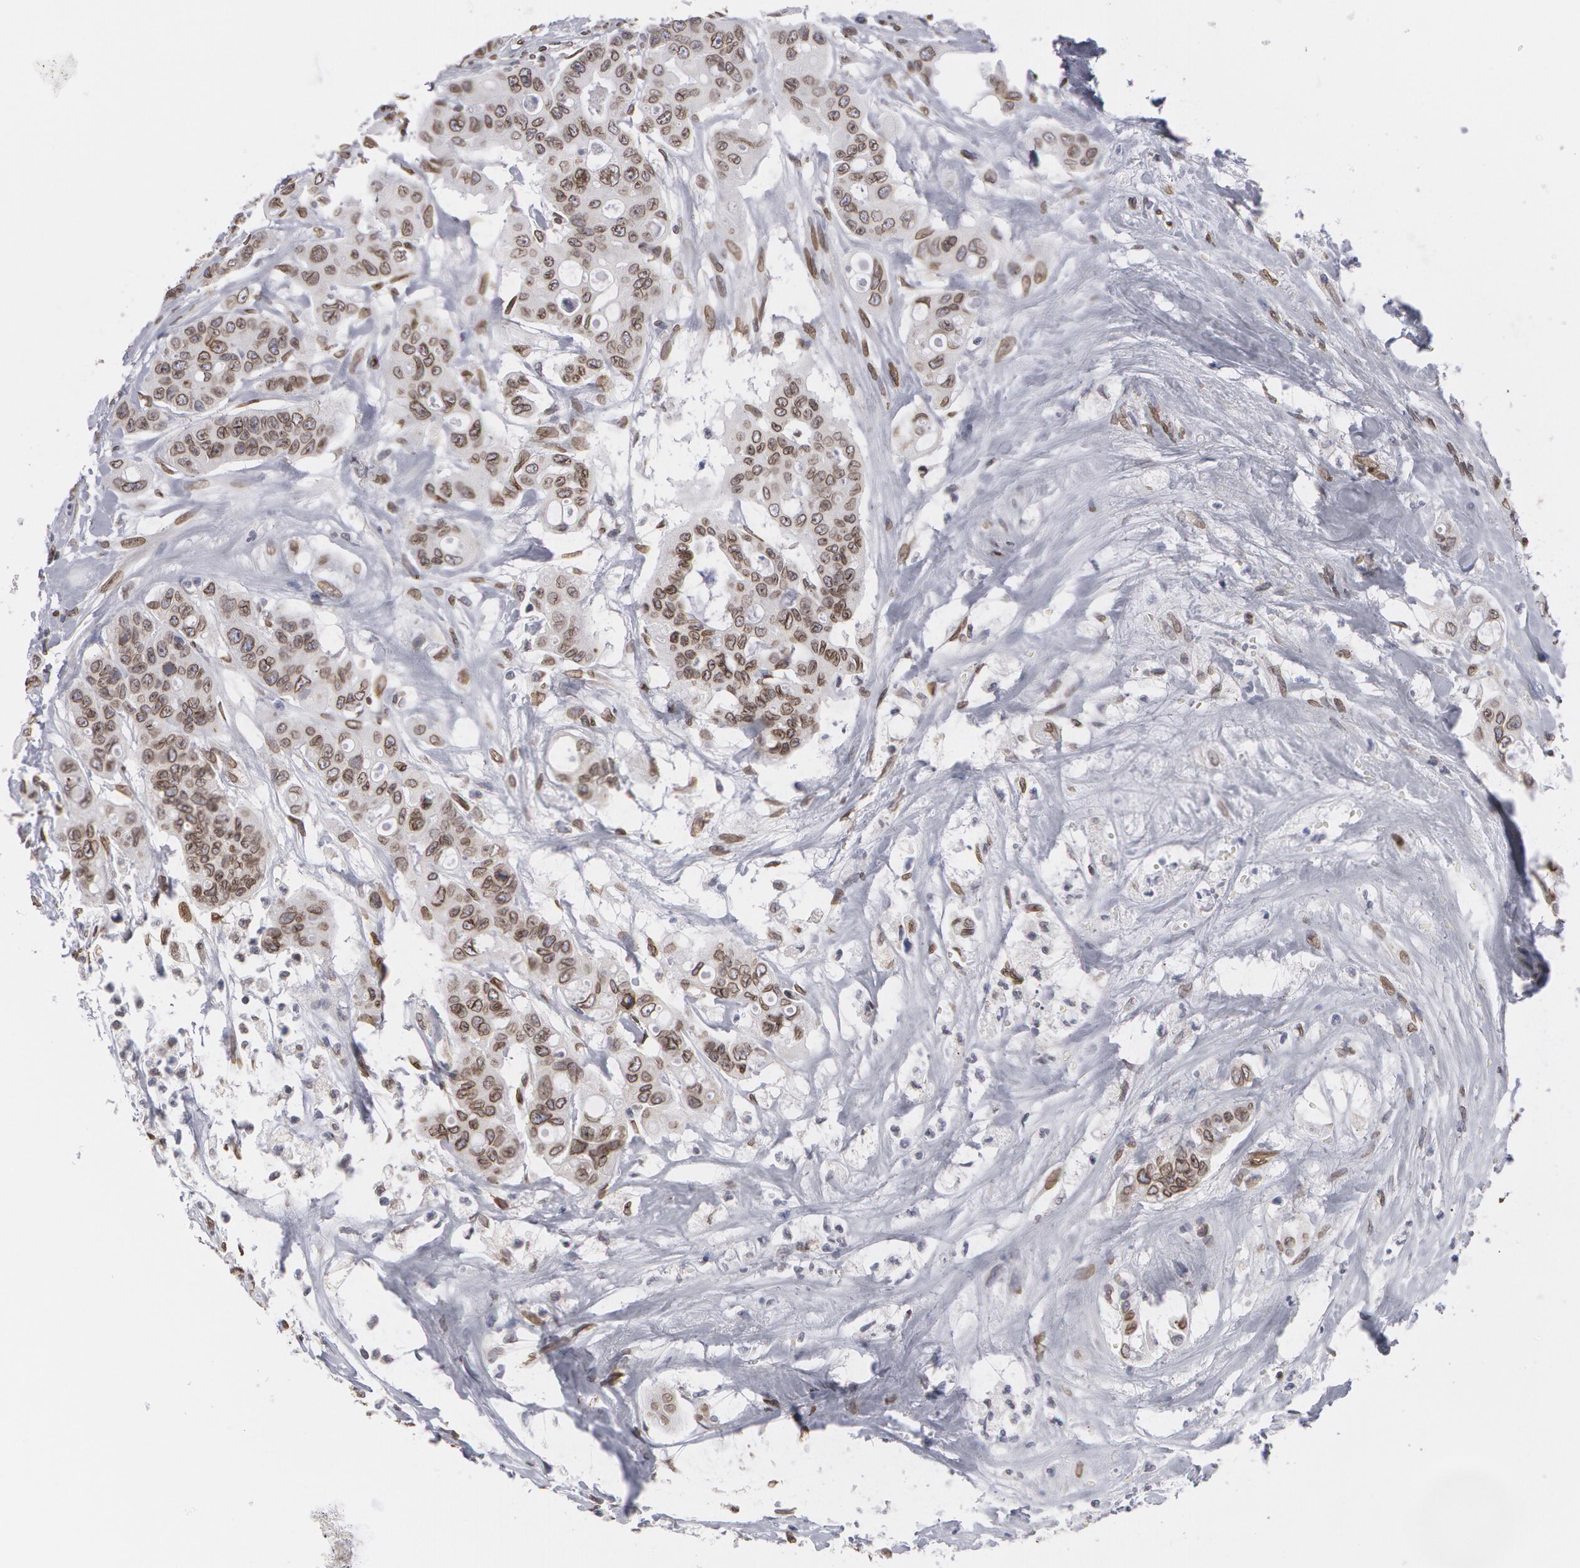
{"staining": {"intensity": "weak", "quantity": ">75%", "location": "nuclear"}, "tissue": "colorectal cancer", "cell_type": "Tumor cells", "image_type": "cancer", "snomed": [{"axis": "morphology", "description": "Adenocarcinoma, NOS"}, {"axis": "topography", "description": "Colon"}], "caption": "Immunohistochemistry (IHC) micrograph of neoplastic tissue: human colorectal cancer stained using immunohistochemistry (IHC) demonstrates low levels of weak protein expression localized specifically in the nuclear of tumor cells, appearing as a nuclear brown color.", "gene": "EMD", "patient": {"sex": "female", "age": 70}}